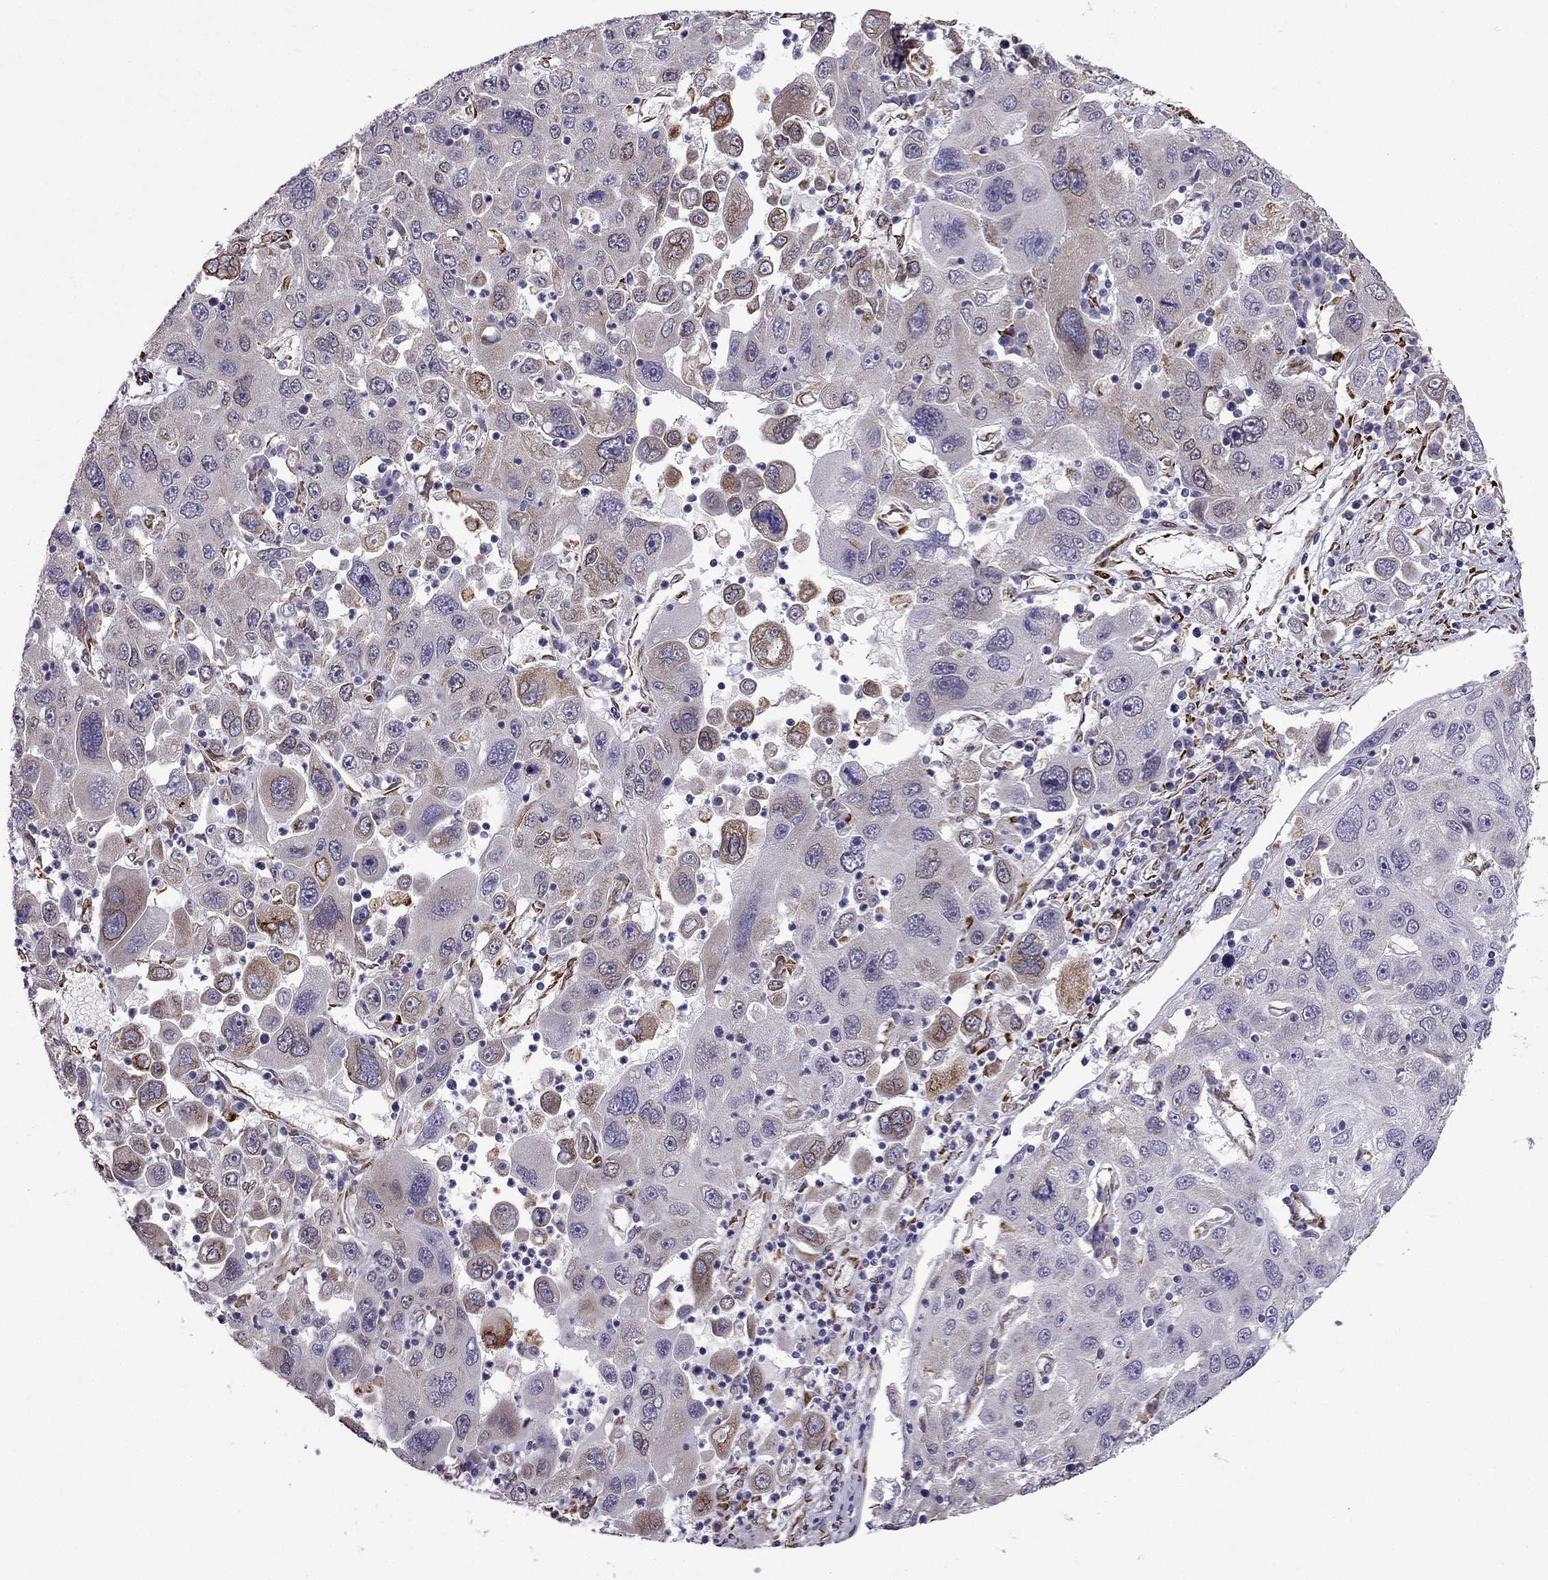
{"staining": {"intensity": "moderate", "quantity": "<25%", "location": "cytoplasmic/membranous"}, "tissue": "stomach cancer", "cell_type": "Tumor cells", "image_type": "cancer", "snomed": [{"axis": "morphology", "description": "Adenocarcinoma, NOS"}, {"axis": "topography", "description": "Stomach"}], "caption": "Immunohistochemical staining of human stomach cancer exhibits low levels of moderate cytoplasmic/membranous expression in about <25% of tumor cells. The staining was performed using DAB, with brown indicating positive protein expression. Nuclei are stained blue with hematoxylin.", "gene": "IKBIP", "patient": {"sex": "male", "age": 56}}